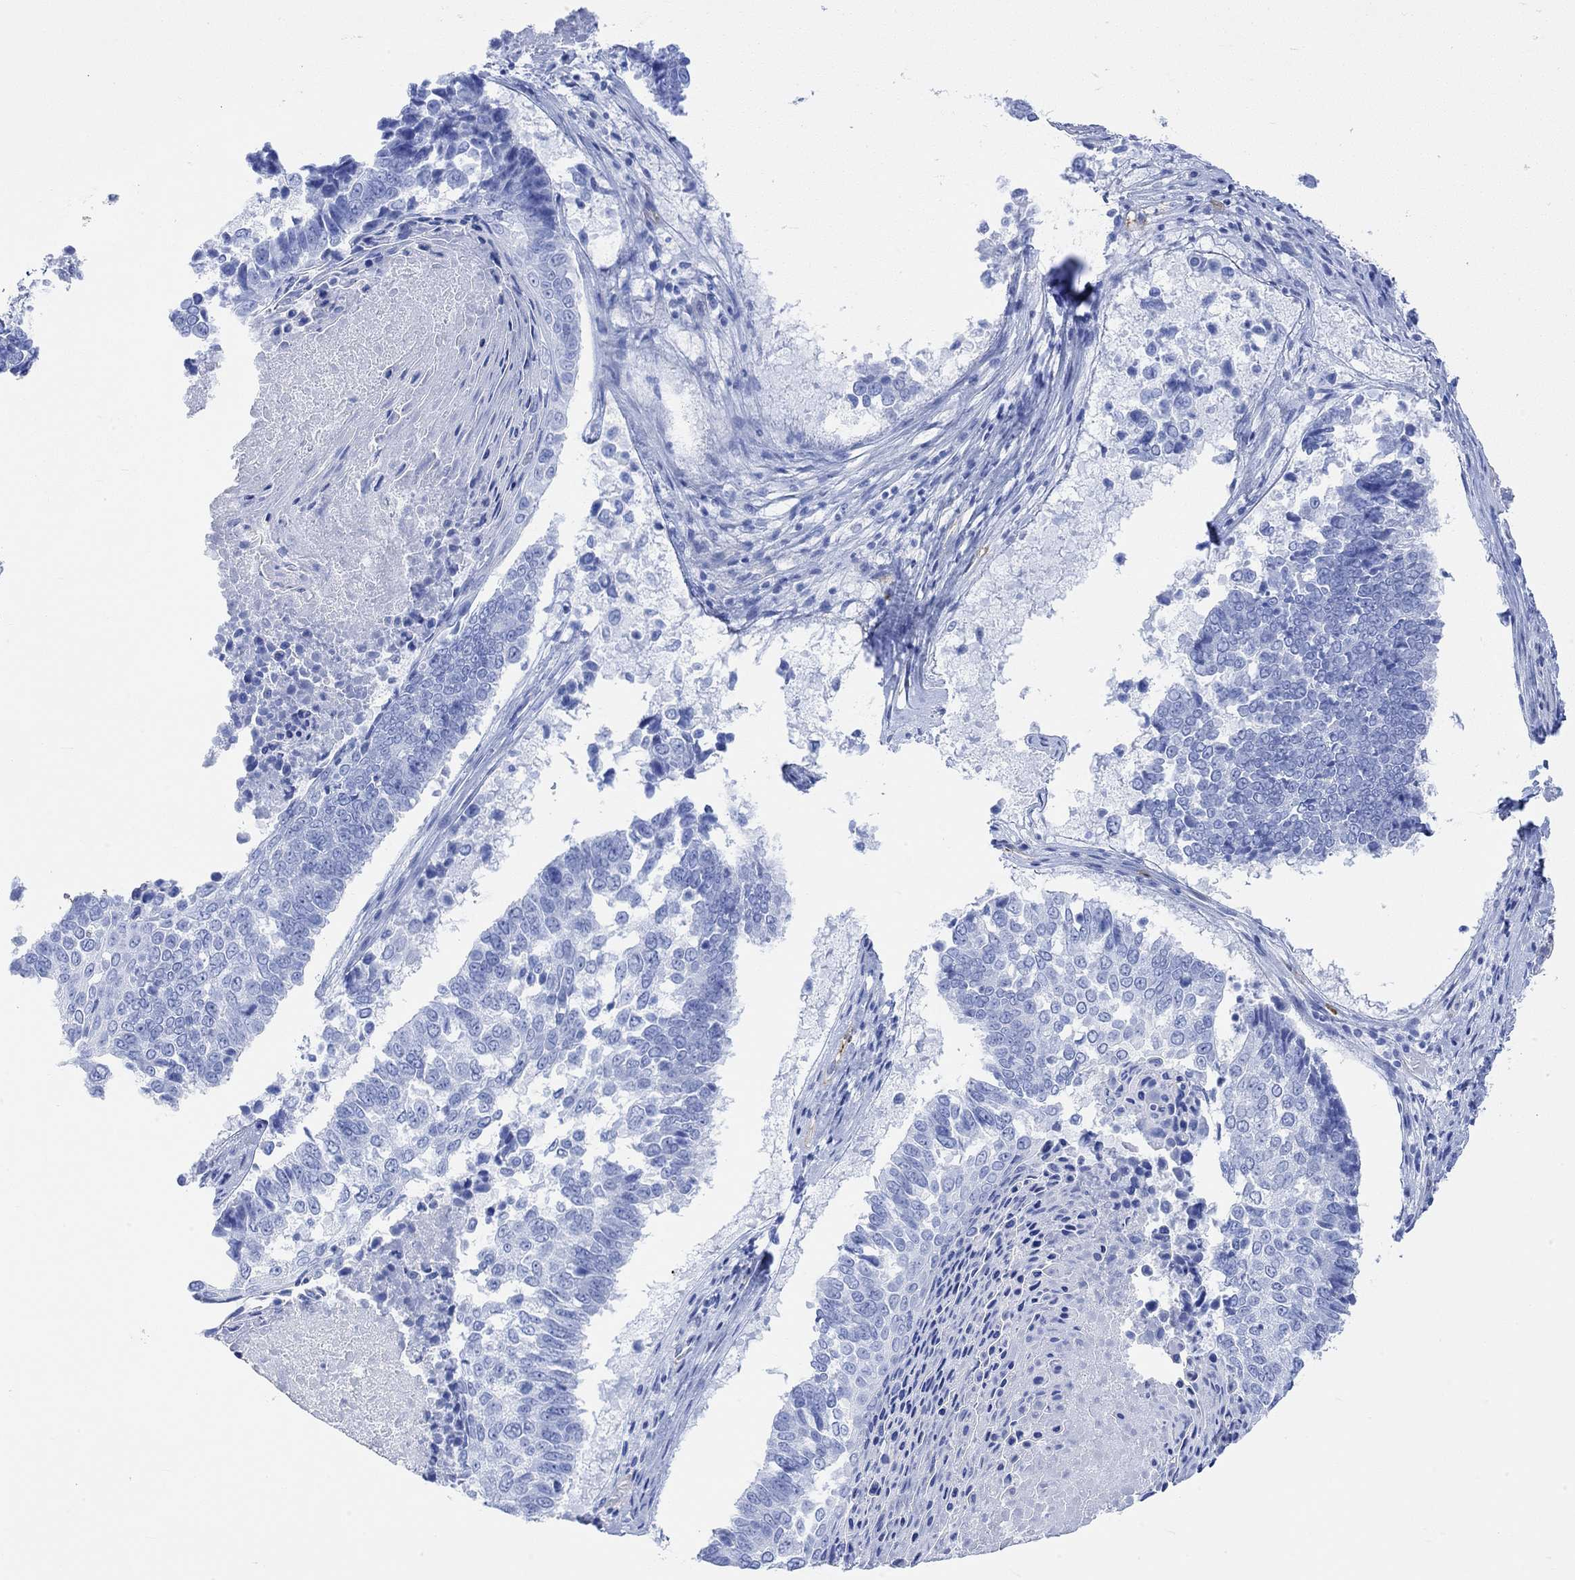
{"staining": {"intensity": "negative", "quantity": "none", "location": "none"}, "tissue": "lung cancer", "cell_type": "Tumor cells", "image_type": "cancer", "snomed": [{"axis": "morphology", "description": "Squamous cell carcinoma, NOS"}, {"axis": "topography", "description": "Lung"}], "caption": "IHC micrograph of lung cancer stained for a protein (brown), which shows no expression in tumor cells. The staining was performed using DAB to visualize the protein expression in brown, while the nuclei were stained in blue with hematoxylin (Magnification: 20x).", "gene": "TPPP3", "patient": {"sex": "male", "age": 73}}